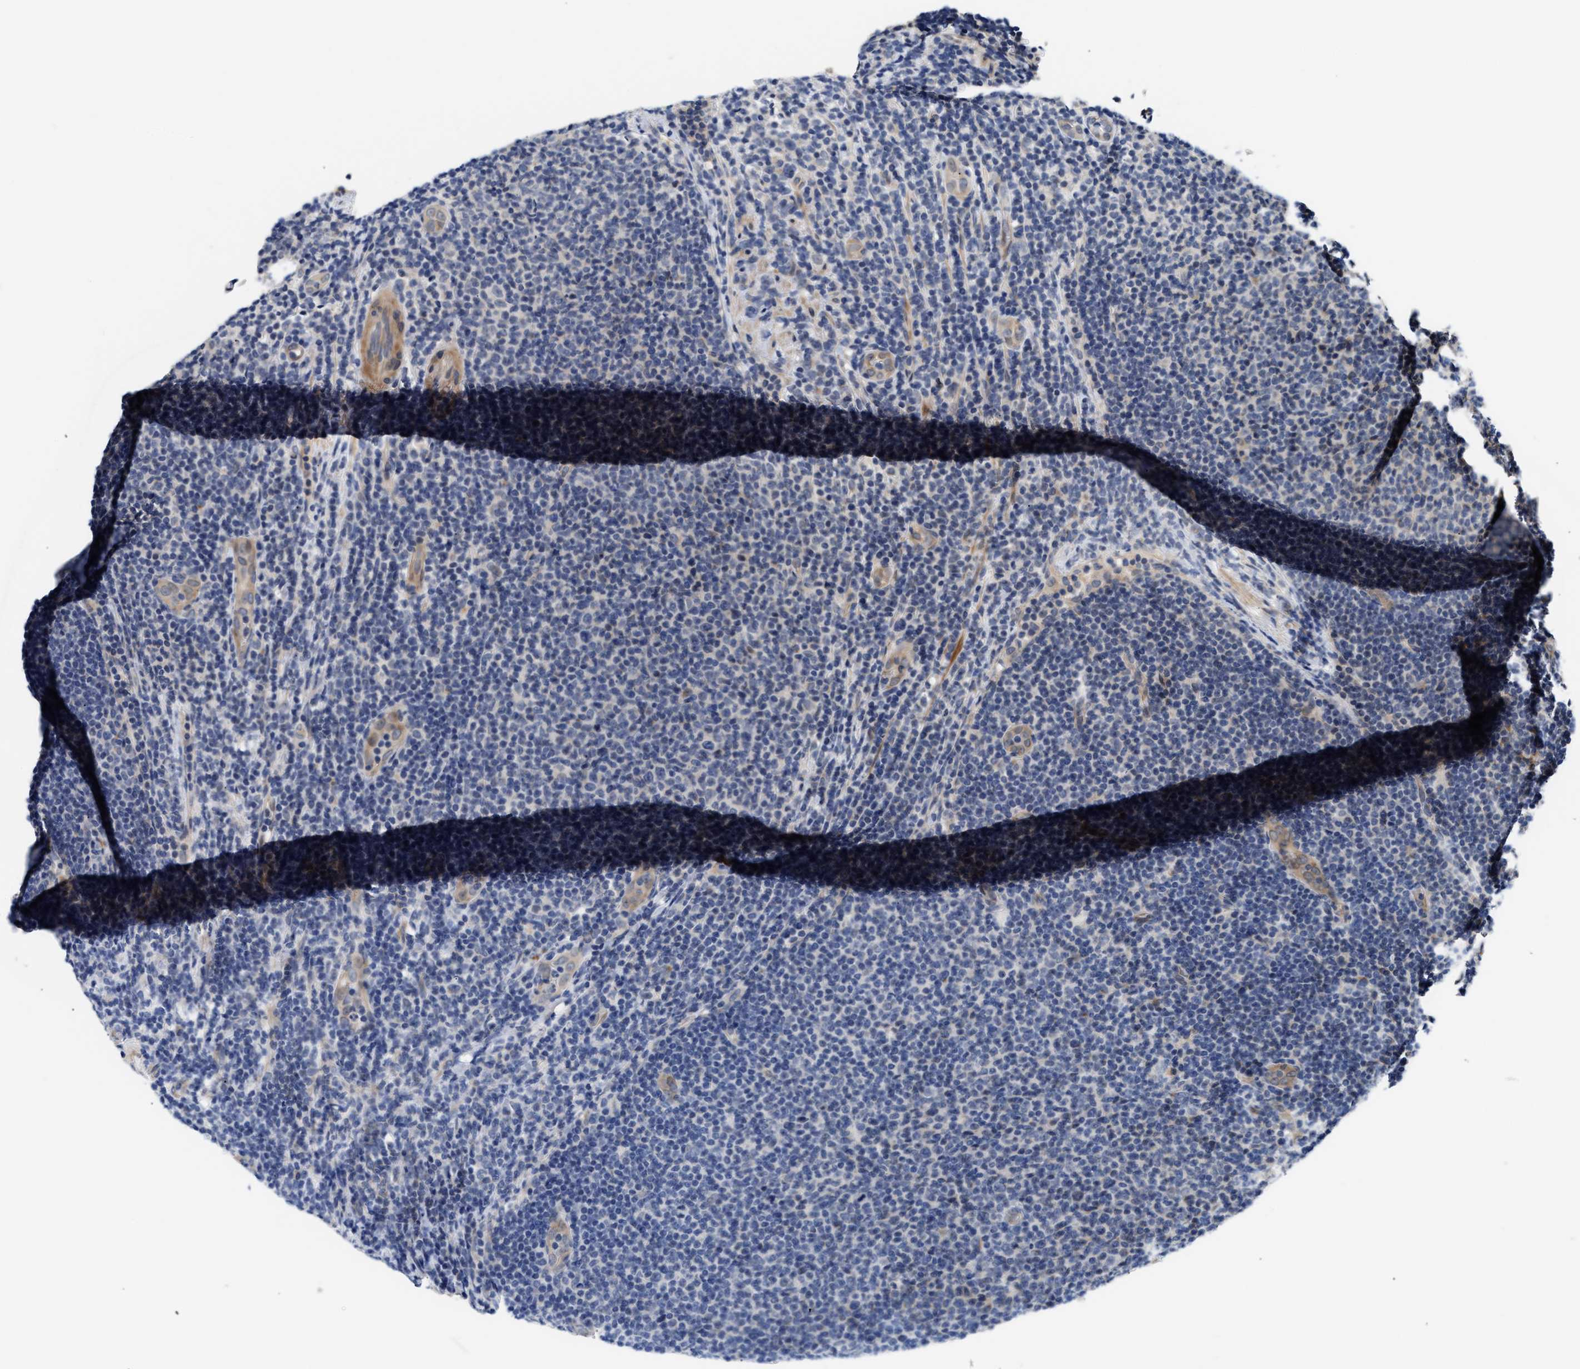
{"staining": {"intensity": "negative", "quantity": "none", "location": "none"}, "tissue": "lymphoma", "cell_type": "Tumor cells", "image_type": "cancer", "snomed": [{"axis": "morphology", "description": "Malignant lymphoma, non-Hodgkin's type, Low grade"}, {"axis": "topography", "description": "Lymph node"}], "caption": "This is a micrograph of IHC staining of low-grade malignant lymphoma, non-Hodgkin's type, which shows no expression in tumor cells.", "gene": "CCDC146", "patient": {"sex": "male", "age": 66}}